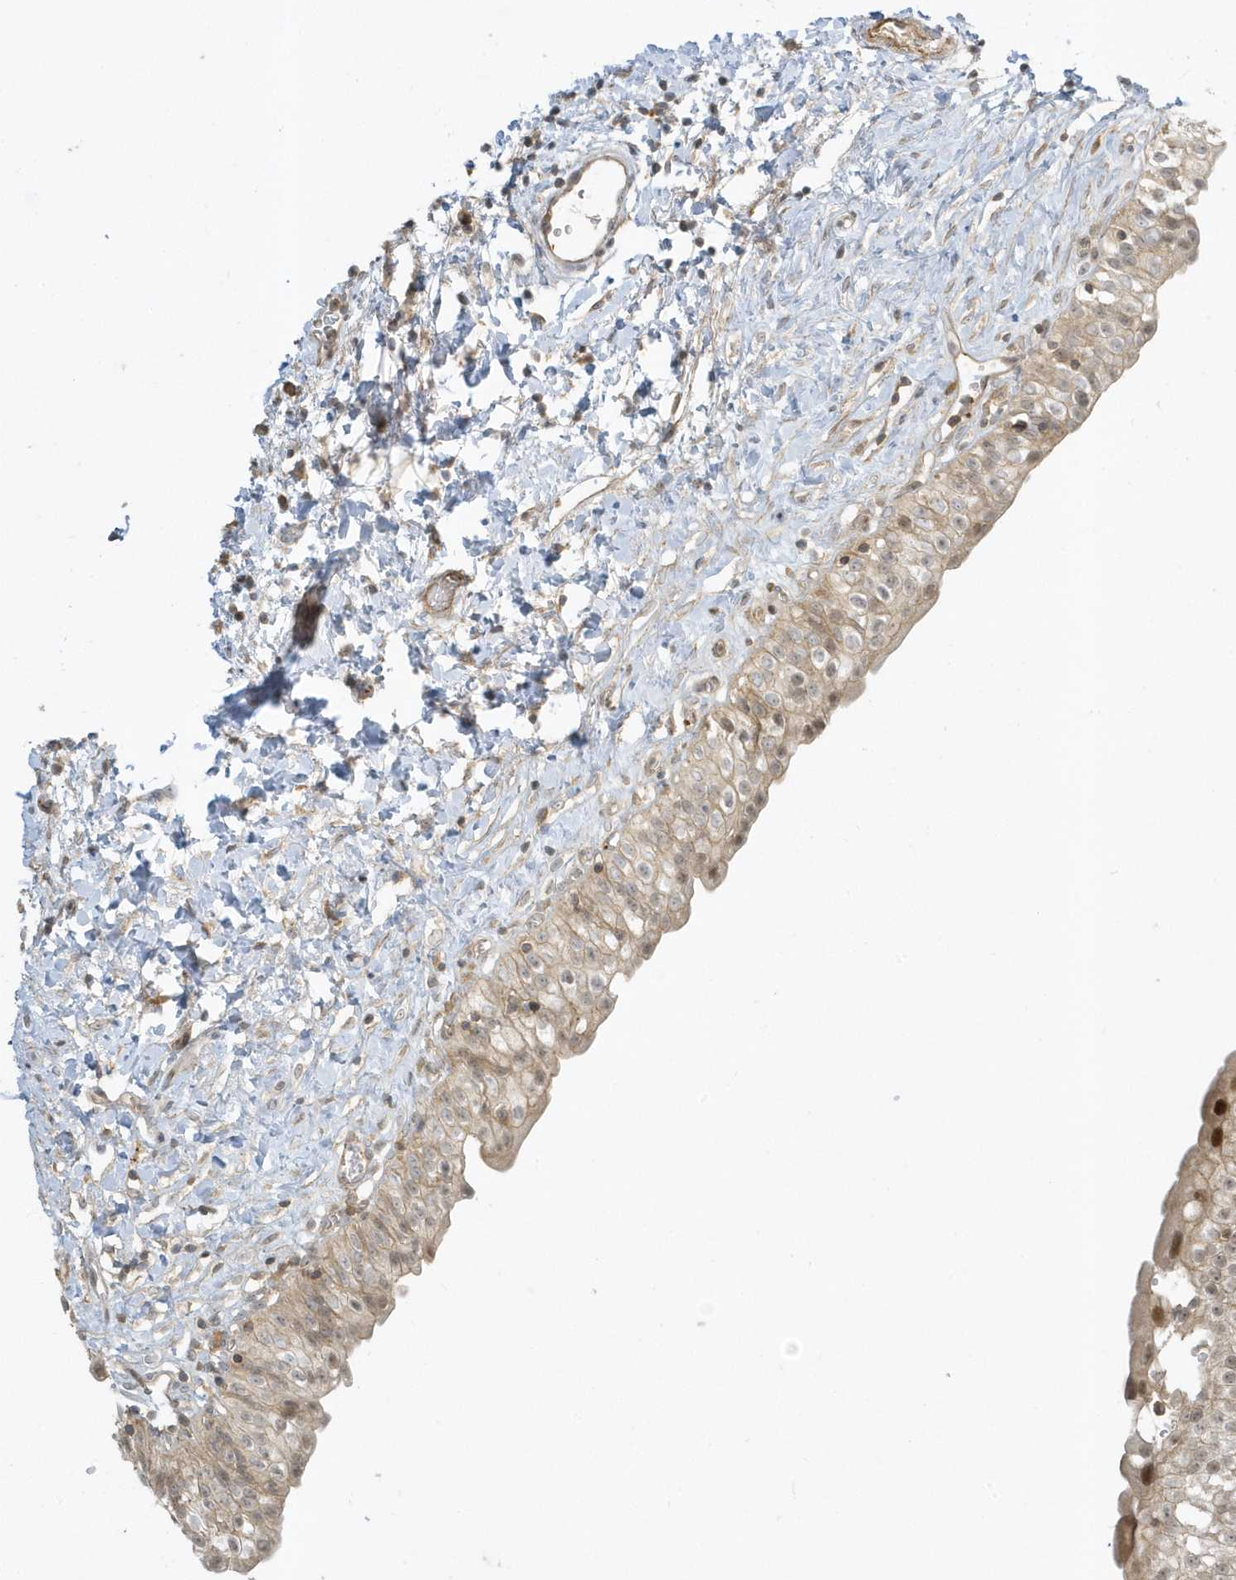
{"staining": {"intensity": "weak", "quantity": ">75%", "location": "cytoplasmic/membranous,nuclear"}, "tissue": "urinary bladder", "cell_type": "Urothelial cells", "image_type": "normal", "snomed": [{"axis": "morphology", "description": "Normal tissue, NOS"}, {"axis": "topography", "description": "Urinary bladder"}], "caption": "DAB (3,3'-diaminobenzidine) immunohistochemical staining of normal human urinary bladder demonstrates weak cytoplasmic/membranous,nuclear protein positivity in approximately >75% of urothelial cells.", "gene": "ZBTB8A", "patient": {"sex": "male", "age": 51}}